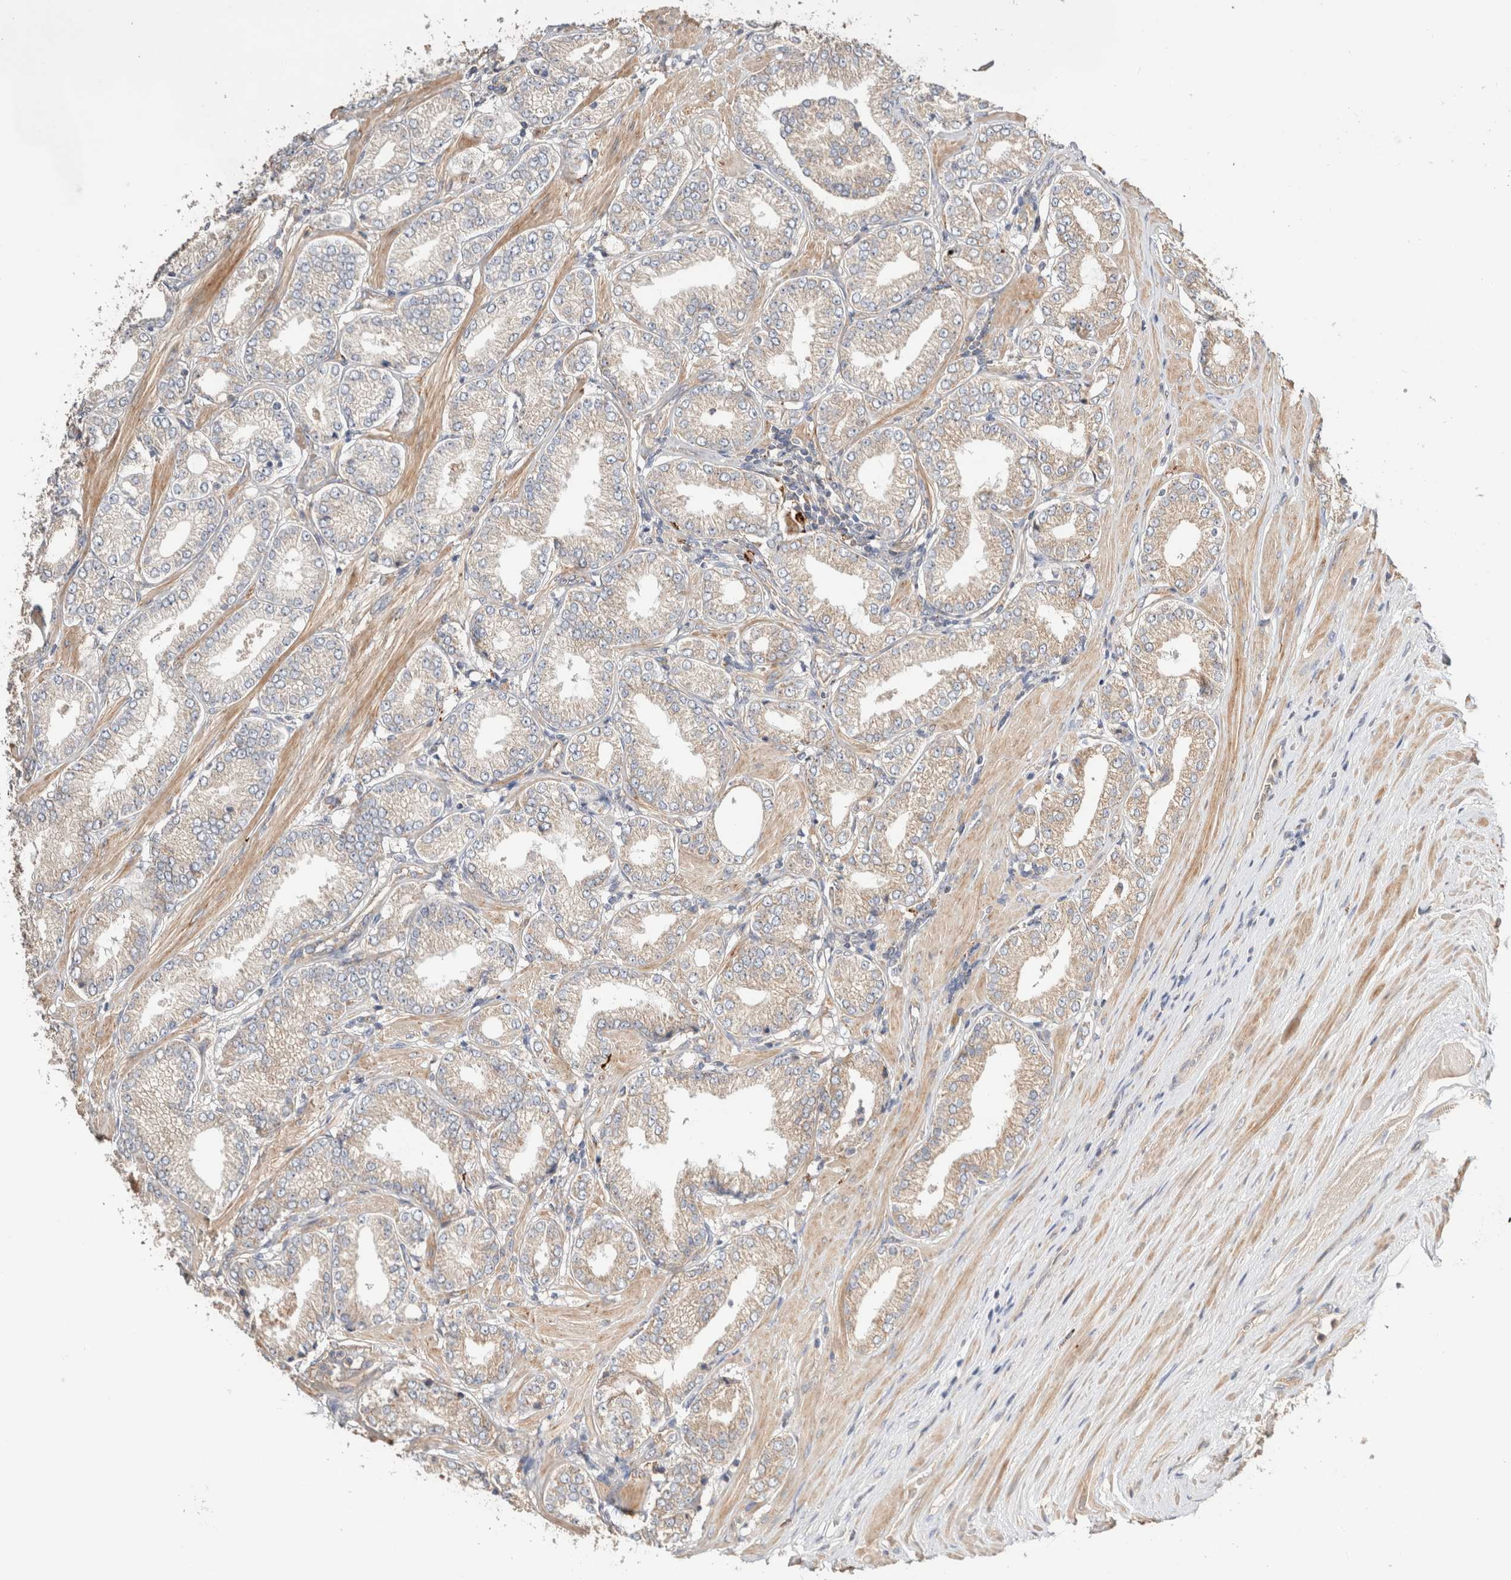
{"staining": {"intensity": "weak", "quantity": "25%-75%", "location": "cytoplasmic/membranous"}, "tissue": "prostate cancer", "cell_type": "Tumor cells", "image_type": "cancer", "snomed": [{"axis": "morphology", "description": "Adenocarcinoma, Low grade"}, {"axis": "topography", "description": "Prostate"}], "caption": "Tumor cells exhibit weak cytoplasmic/membranous positivity in about 25%-75% of cells in prostate cancer (adenocarcinoma (low-grade)). Immunohistochemistry stains the protein of interest in brown and the nuclei are stained blue.", "gene": "B3GNTL1", "patient": {"sex": "male", "age": 62}}